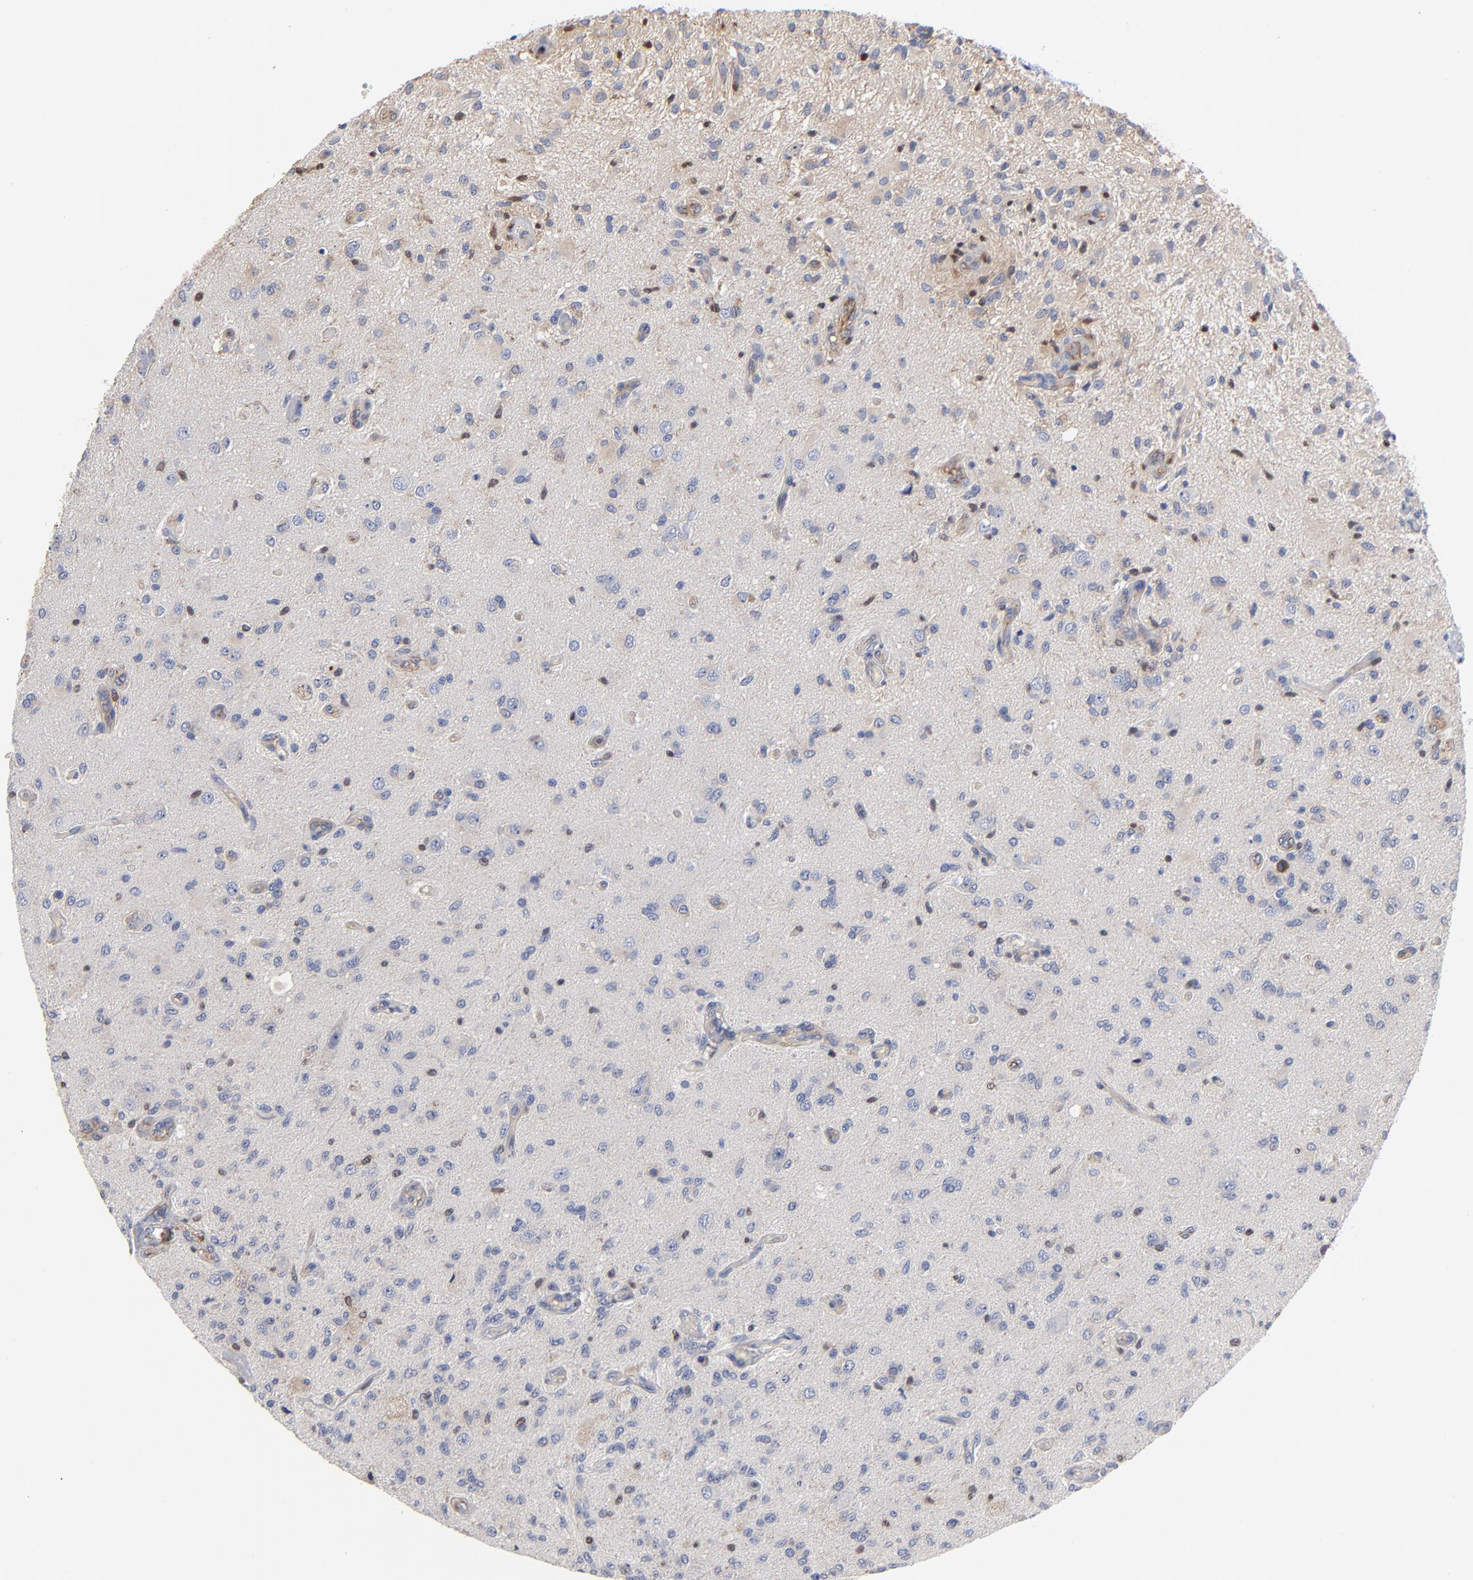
{"staining": {"intensity": "negative", "quantity": "none", "location": "none"}, "tissue": "glioma", "cell_type": "Tumor cells", "image_type": "cancer", "snomed": [{"axis": "morphology", "description": "Normal tissue, NOS"}, {"axis": "morphology", "description": "Glioma, malignant, High grade"}, {"axis": "topography", "description": "Cerebral cortex"}], "caption": "Tumor cells show no significant positivity in malignant glioma (high-grade).", "gene": "ARHGEF6", "patient": {"sex": "male", "age": 77}}